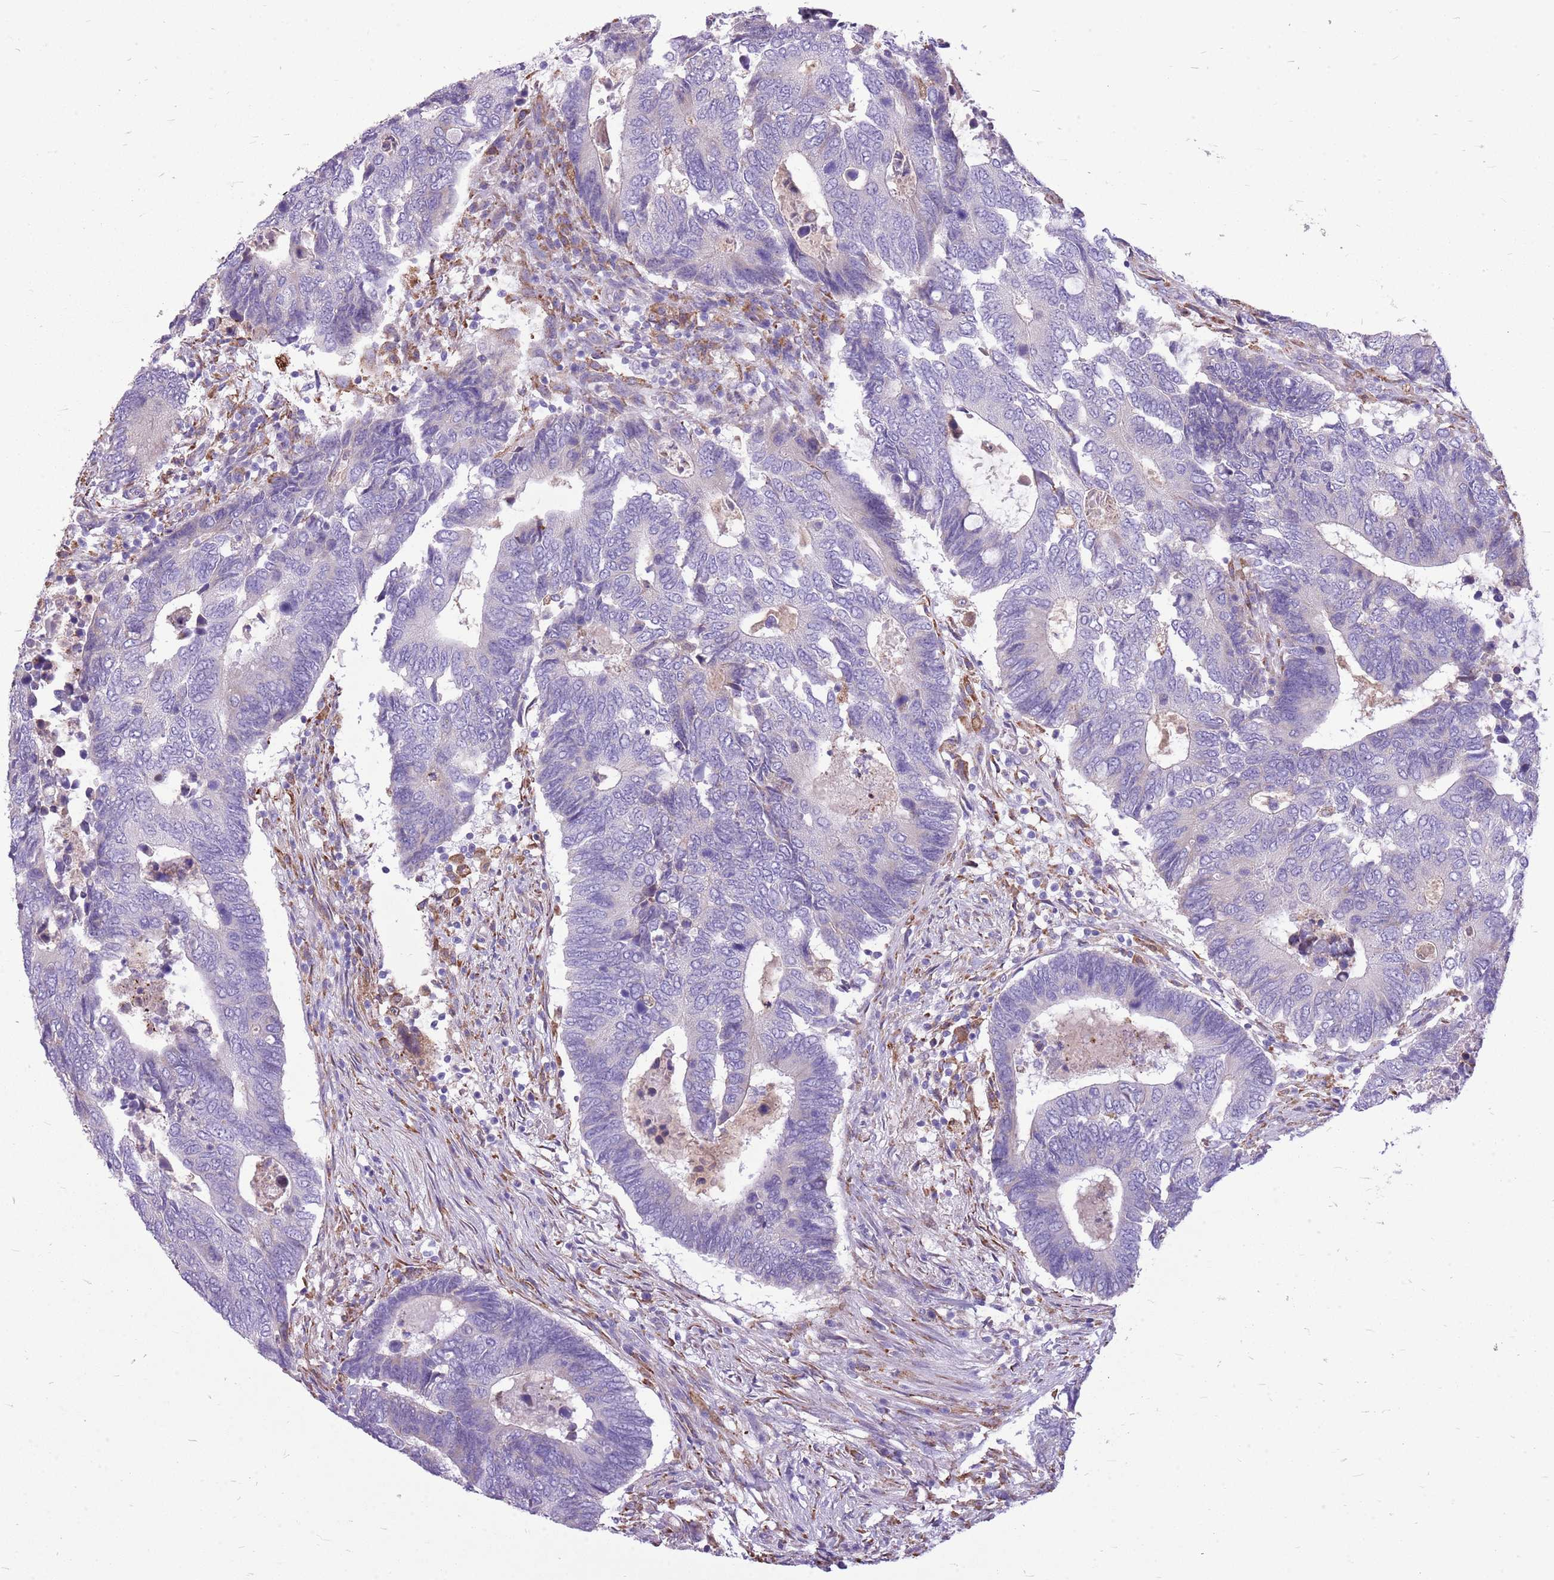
{"staining": {"intensity": "negative", "quantity": "none", "location": "none"}, "tissue": "colorectal cancer", "cell_type": "Tumor cells", "image_type": "cancer", "snomed": [{"axis": "morphology", "description": "Adenocarcinoma, NOS"}, {"axis": "topography", "description": "Colon"}], "caption": "Tumor cells show no significant protein staining in colorectal adenocarcinoma. (DAB immunohistochemistry visualized using brightfield microscopy, high magnification).", "gene": "KCTD19", "patient": {"sex": "male", "age": 87}}